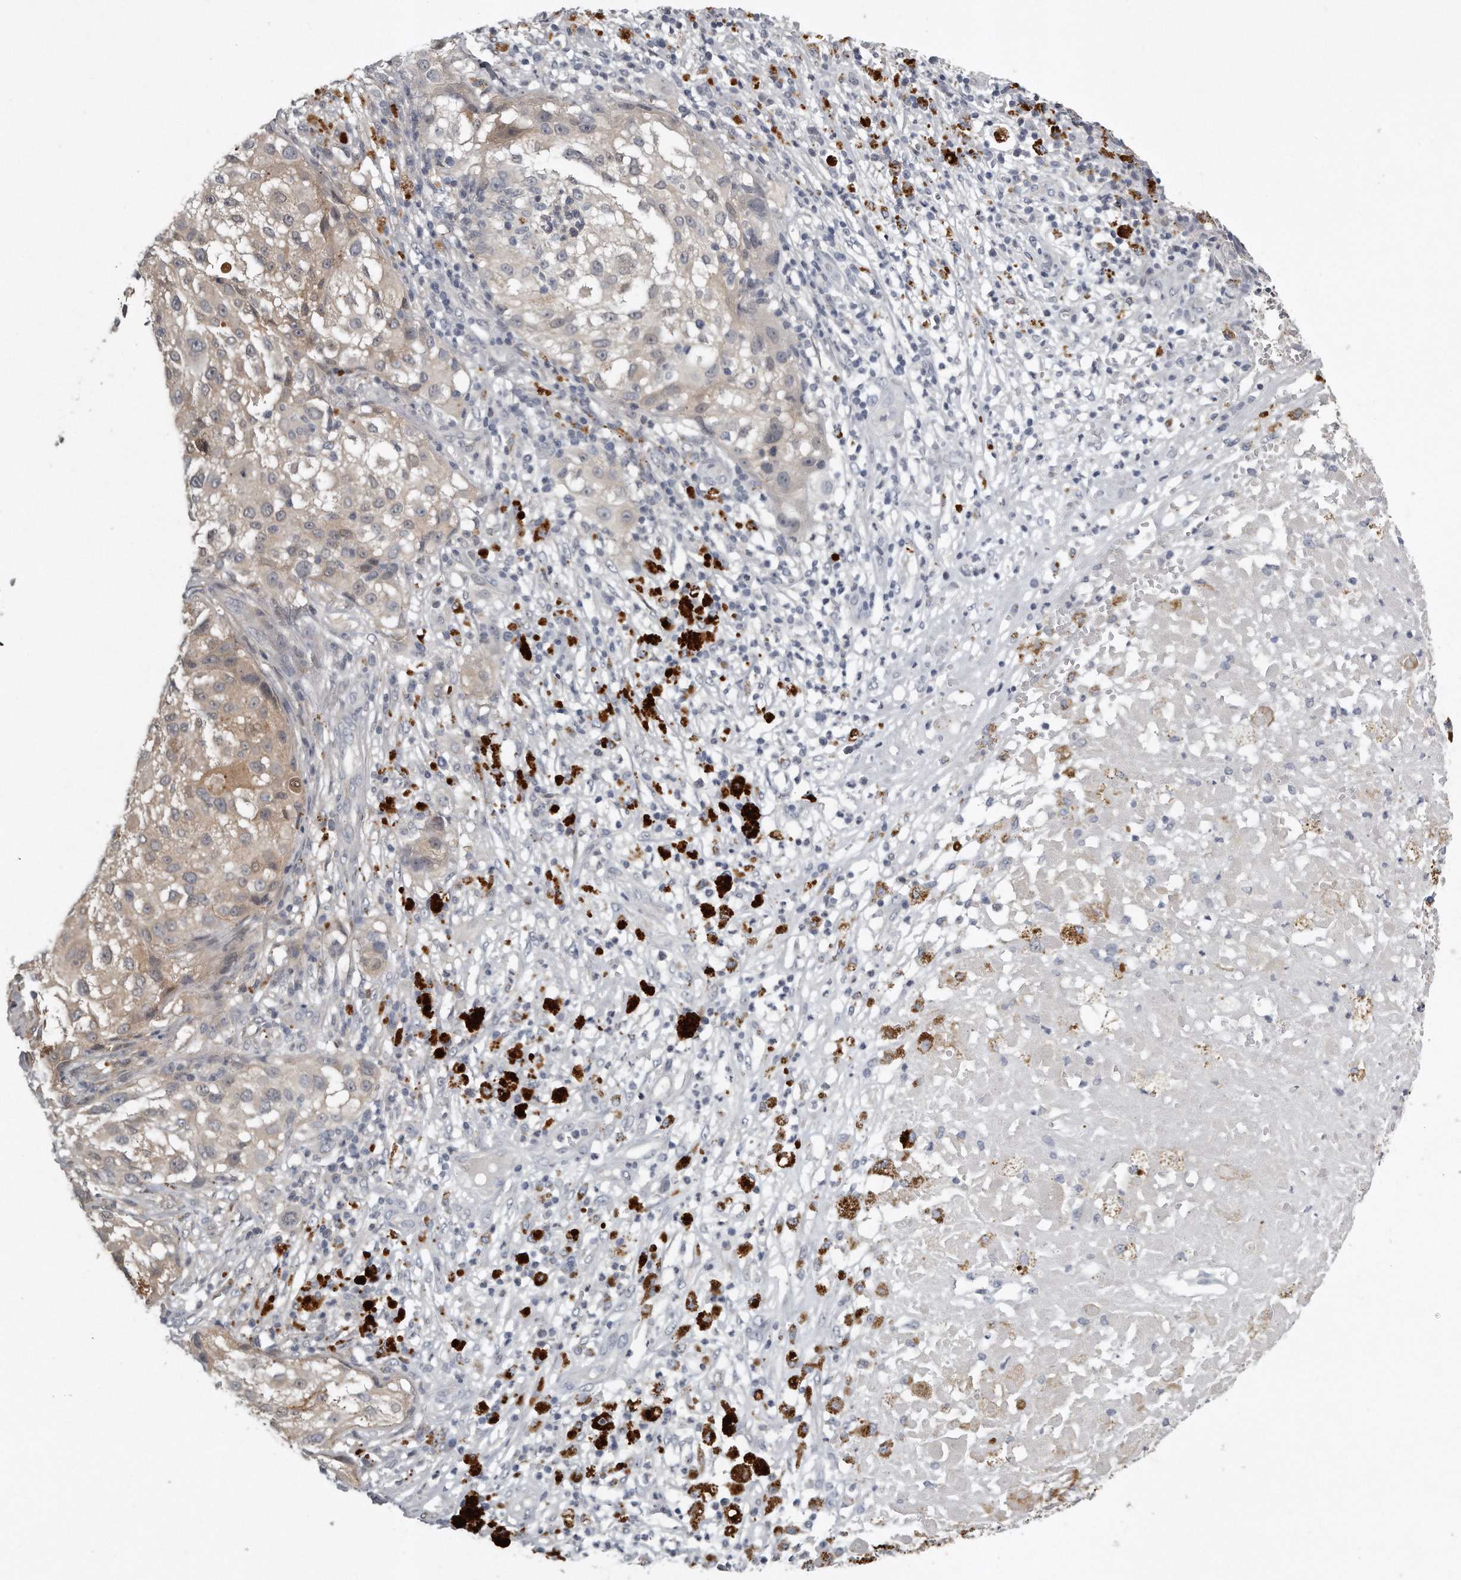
{"staining": {"intensity": "weak", "quantity": "25%-75%", "location": "cytoplasmic/membranous"}, "tissue": "melanoma", "cell_type": "Tumor cells", "image_type": "cancer", "snomed": [{"axis": "morphology", "description": "Necrosis, NOS"}, {"axis": "morphology", "description": "Malignant melanoma, NOS"}, {"axis": "topography", "description": "Skin"}], "caption": "Melanoma stained with a protein marker reveals weak staining in tumor cells.", "gene": "GGCT", "patient": {"sex": "female", "age": 87}}